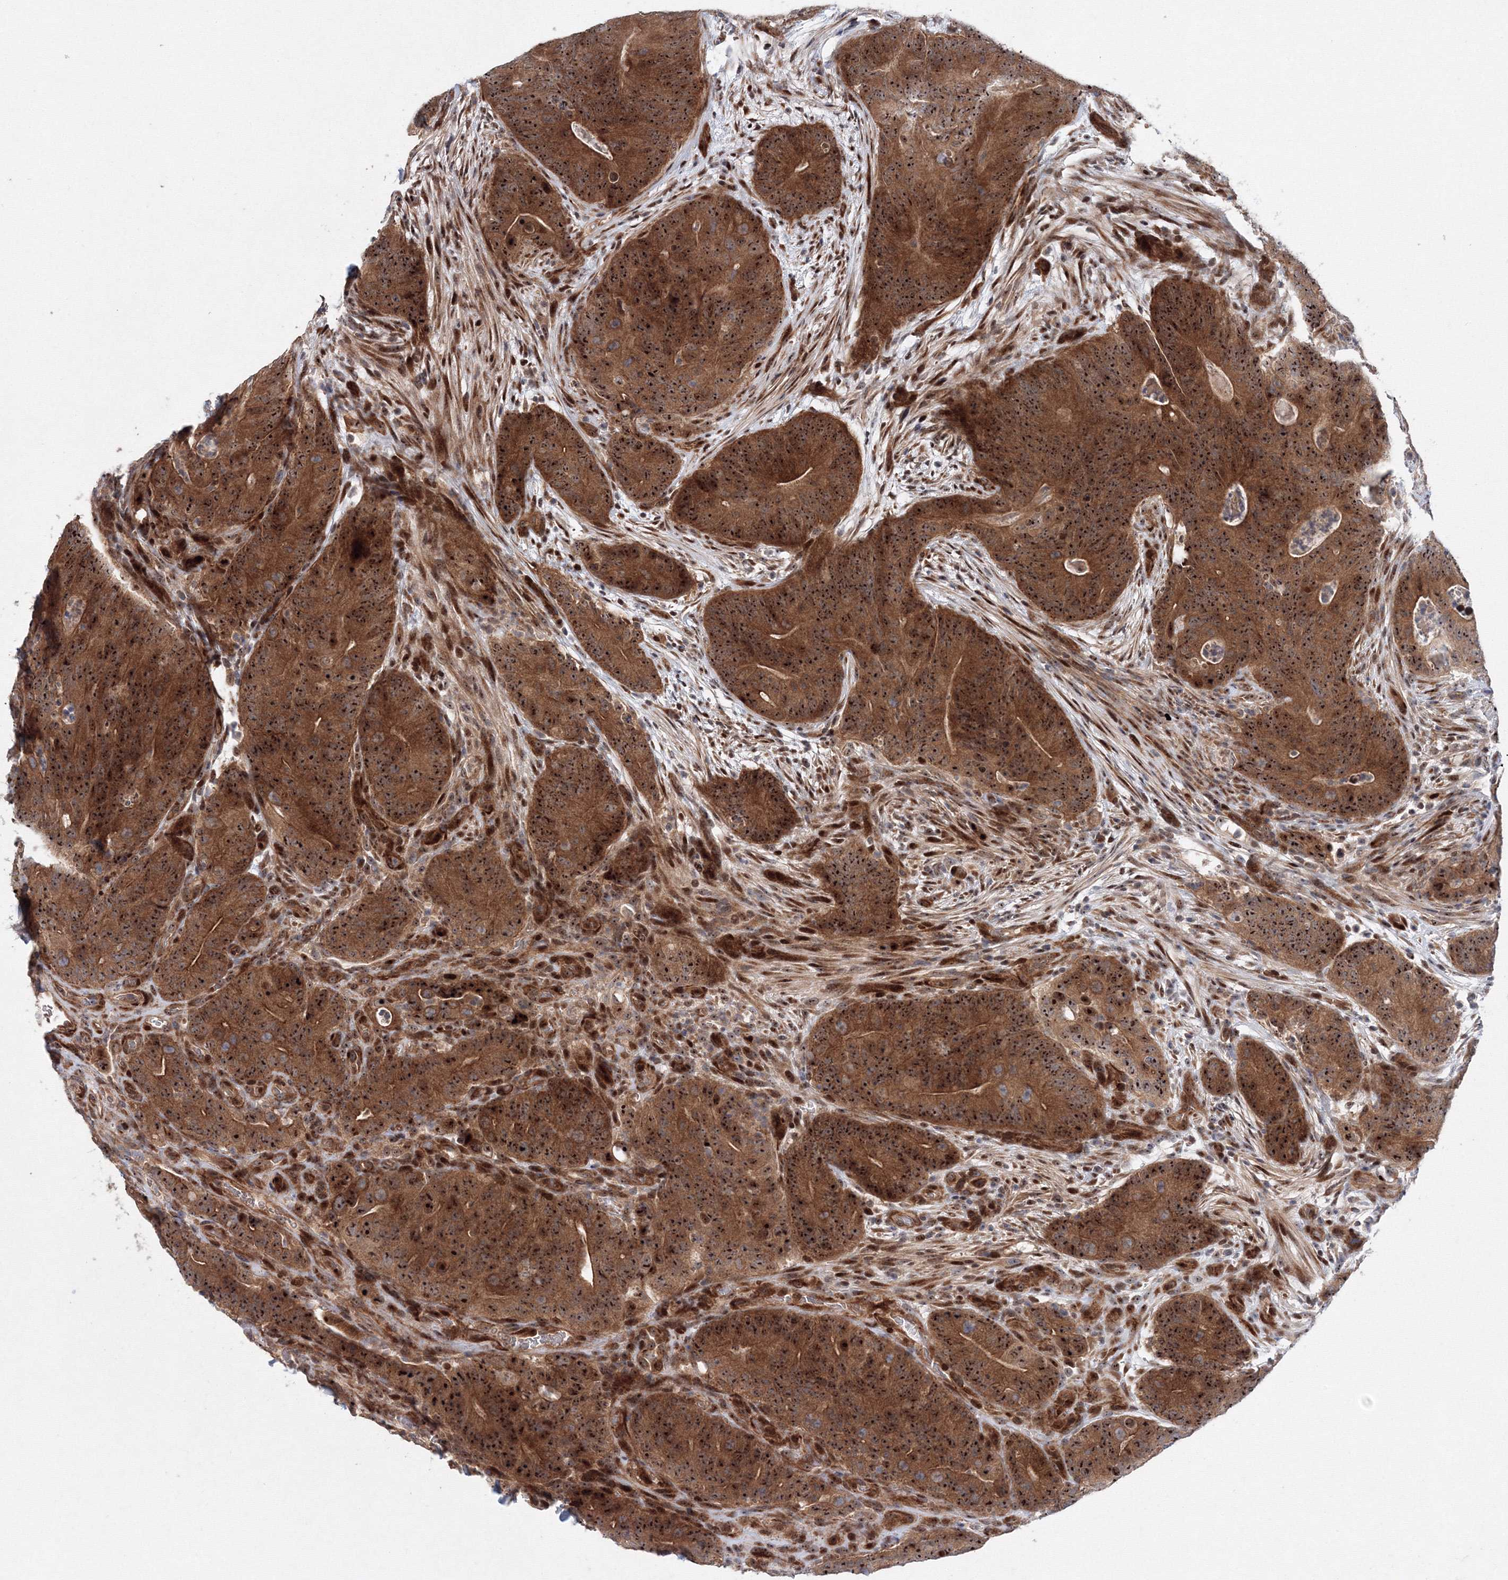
{"staining": {"intensity": "strong", "quantity": ">75%", "location": "cytoplasmic/membranous,nuclear"}, "tissue": "colorectal cancer", "cell_type": "Tumor cells", "image_type": "cancer", "snomed": [{"axis": "morphology", "description": "Normal tissue, NOS"}, {"axis": "topography", "description": "Colon"}], "caption": "Immunohistochemical staining of colorectal cancer displays high levels of strong cytoplasmic/membranous and nuclear staining in approximately >75% of tumor cells.", "gene": "ANKAR", "patient": {"sex": "female", "age": 82}}